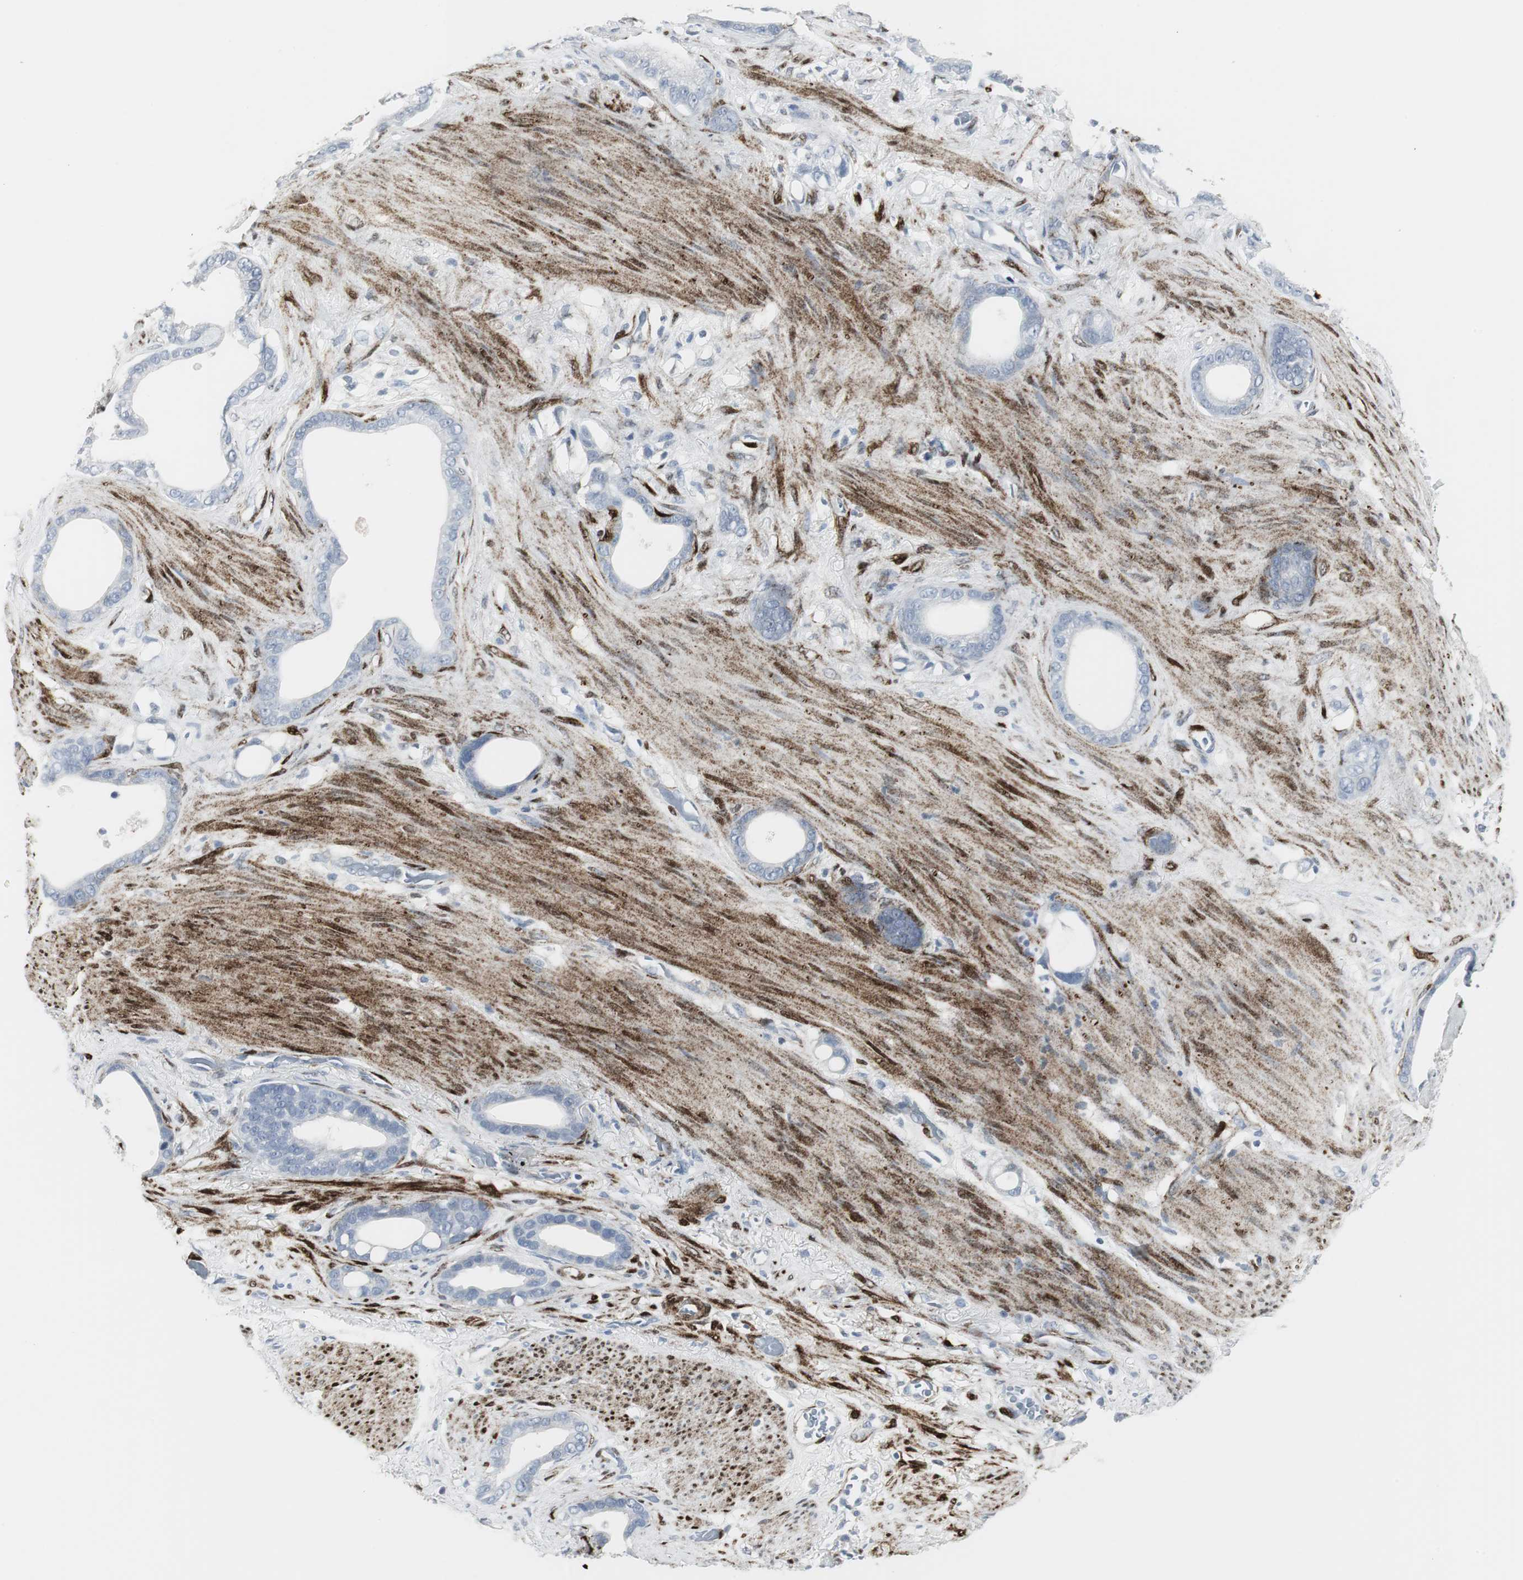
{"staining": {"intensity": "negative", "quantity": "none", "location": "none"}, "tissue": "stomach cancer", "cell_type": "Tumor cells", "image_type": "cancer", "snomed": [{"axis": "morphology", "description": "Adenocarcinoma, NOS"}, {"axis": "topography", "description": "Stomach"}], "caption": "Immunohistochemical staining of stomach adenocarcinoma demonstrates no significant staining in tumor cells. The staining is performed using DAB brown chromogen with nuclei counter-stained in using hematoxylin.", "gene": "PPP1R14A", "patient": {"sex": "female", "age": 75}}